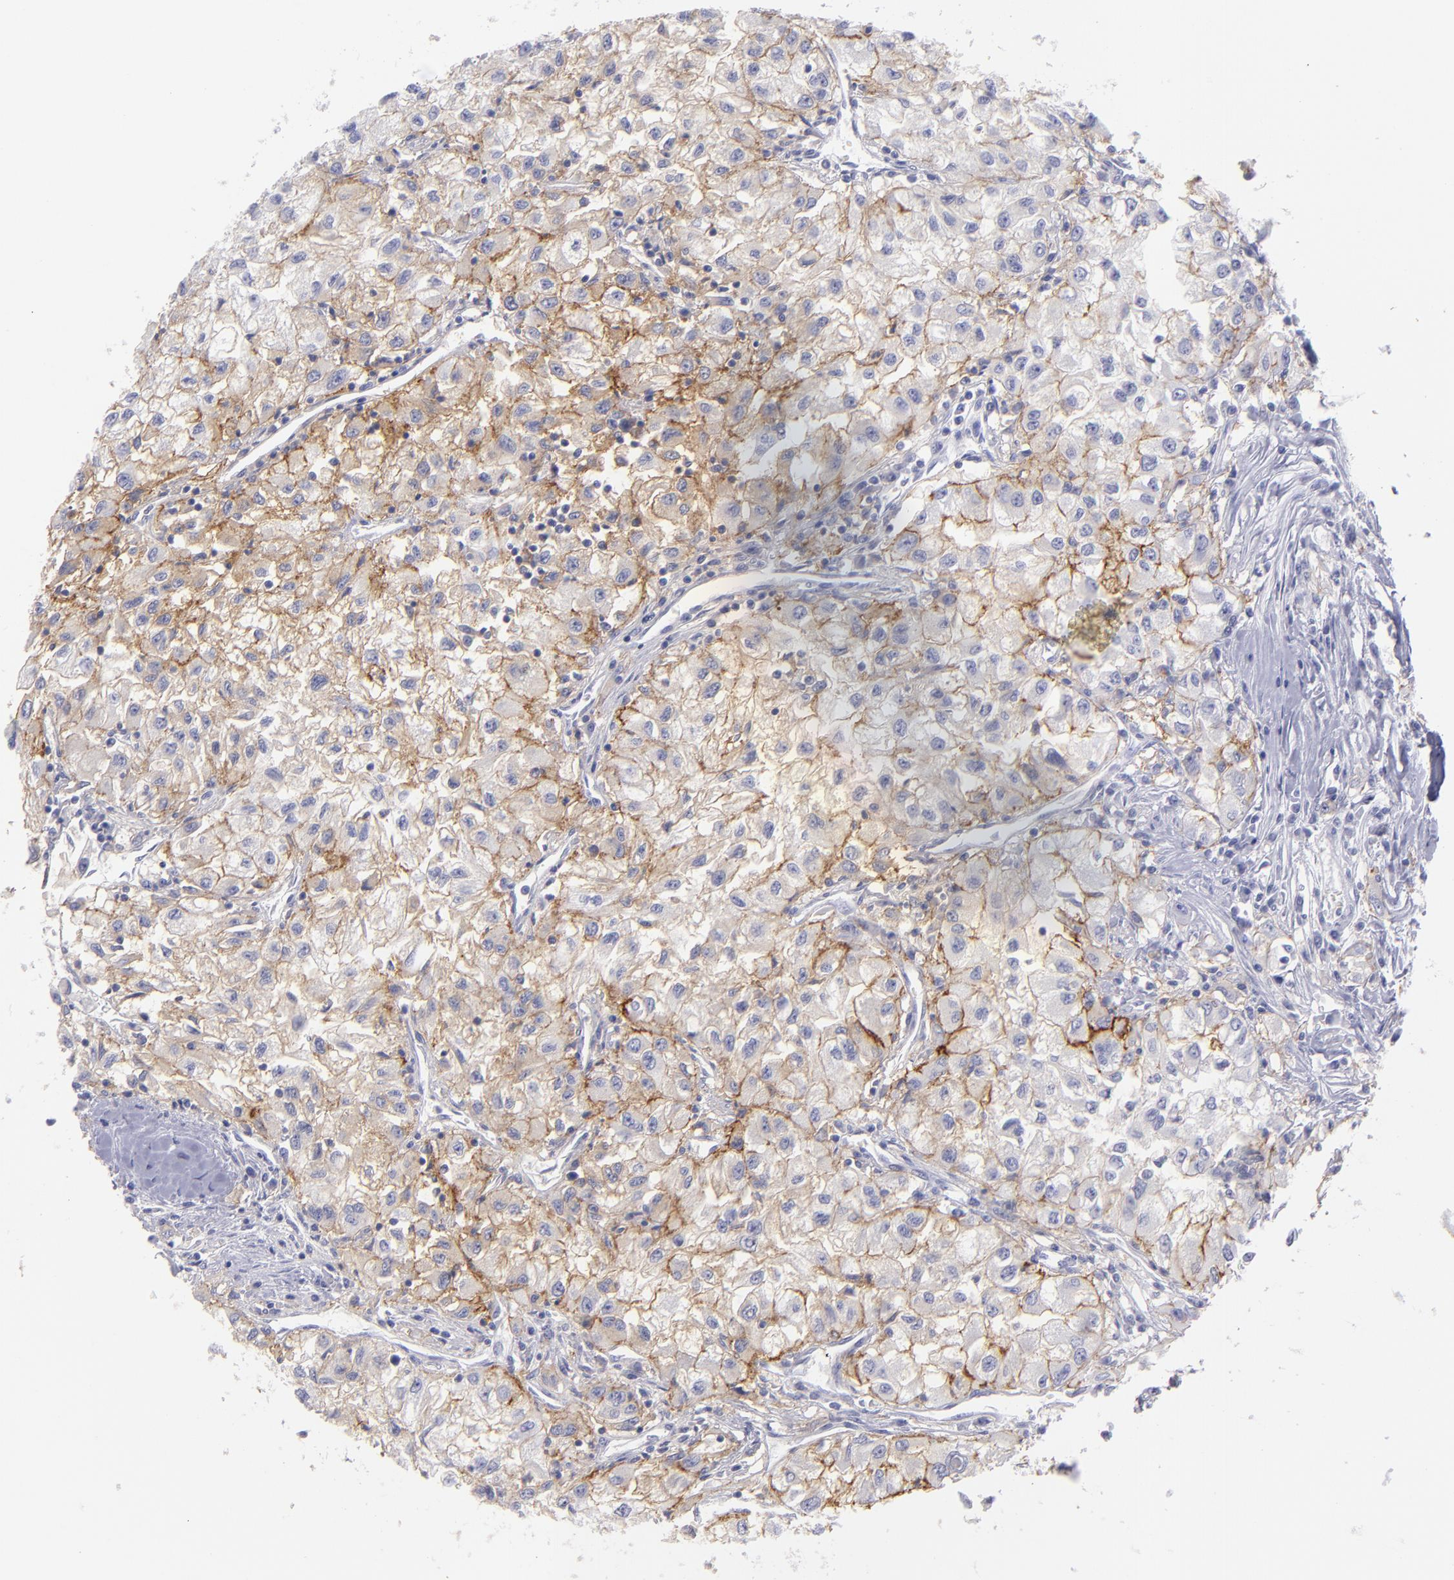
{"staining": {"intensity": "moderate", "quantity": ">75%", "location": "cytoplasmic/membranous"}, "tissue": "renal cancer", "cell_type": "Tumor cells", "image_type": "cancer", "snomed": [{"axis": "morphology", "description": "Adenocarcinoma, NOS"}, {"axis": "topography", "description": "Kidney"}], "caption": "About >75% of tumor cells in human renal adenocarcinoma exhibit moderate cytoplasmic/membranous protein expression as visualized by brown immunohistochemical staining.", "gene": "CD82", "patient": {"sex": "male", "age": 59}}